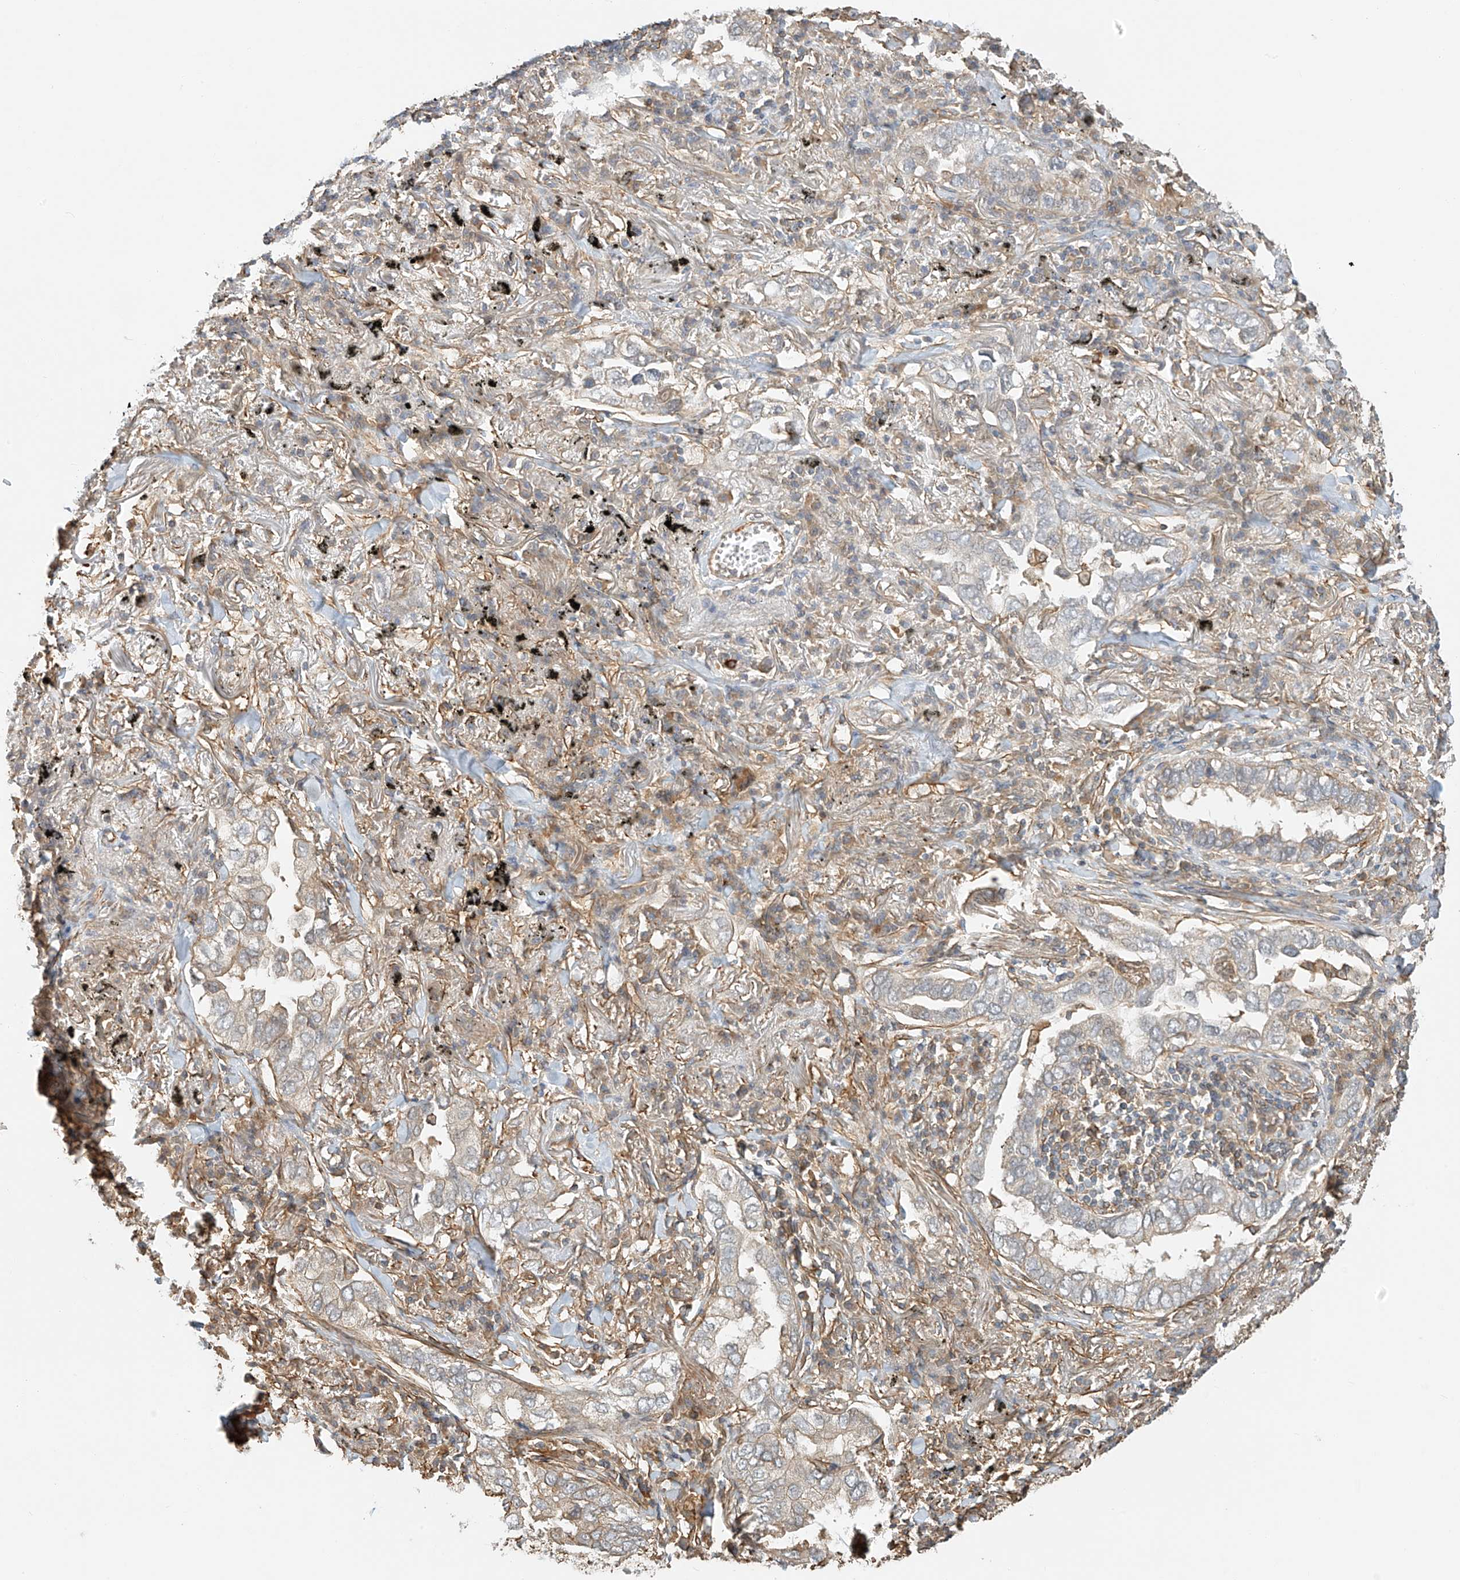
{"staining": {"intensity": "negative", "quantity": "none", "location": "none"}, "tissue": "lung cancer", "cell_type": "Tumor cells", "image_type": "cancer", "snomed": [{"axis": "morphology", "description": "Adenocarcinoma, NOS"}, {"axis": "topography", "description": "Lung"}], "caption": "This is an immunohistochemistry (IHC) image of human adenocarcinoma (lung). There is no expression in tumor cells.", "gene": "CSMD3", "patient": {"sex": "male", "age": 65}}